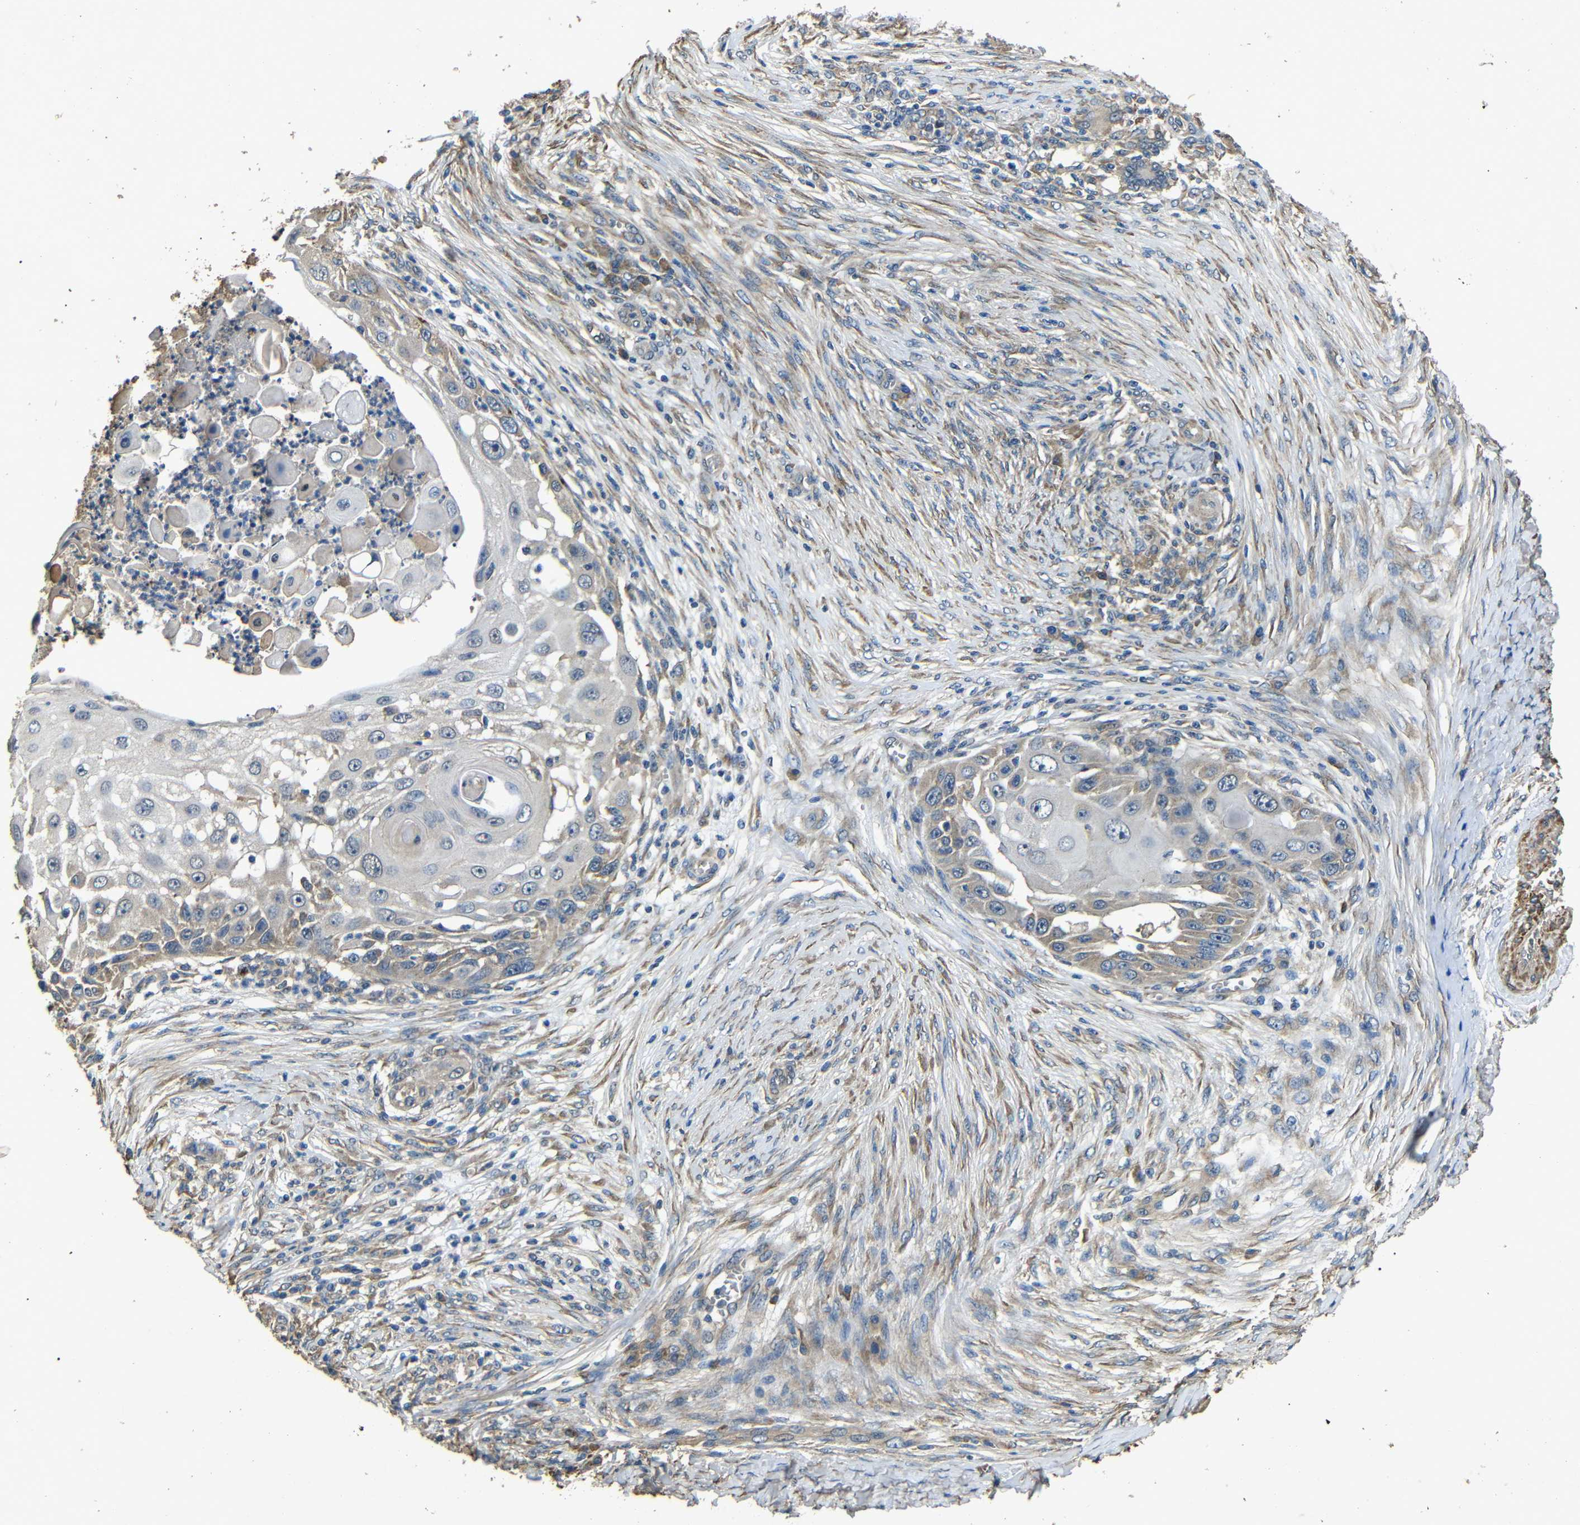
{"staining": {"intensity": "weak", "quantity": "<25%", "location": "cytoplasmic/membranous"}, "tissue": "skin cancer", "cell_type": "Tumor cells", "image_type": "cancer", "snomed": [{"axis": "morphology", "description": "Squamous cell carcinoma, NOS"}, {"axis": "topography", "description": "Skin"}], "caption": "The histopathology image displays no staining of tumor cells in skin cancer (squamous cell carcinoma).", "gene": "BNIP3", "patient": {"sex": "female", "age": 44}}